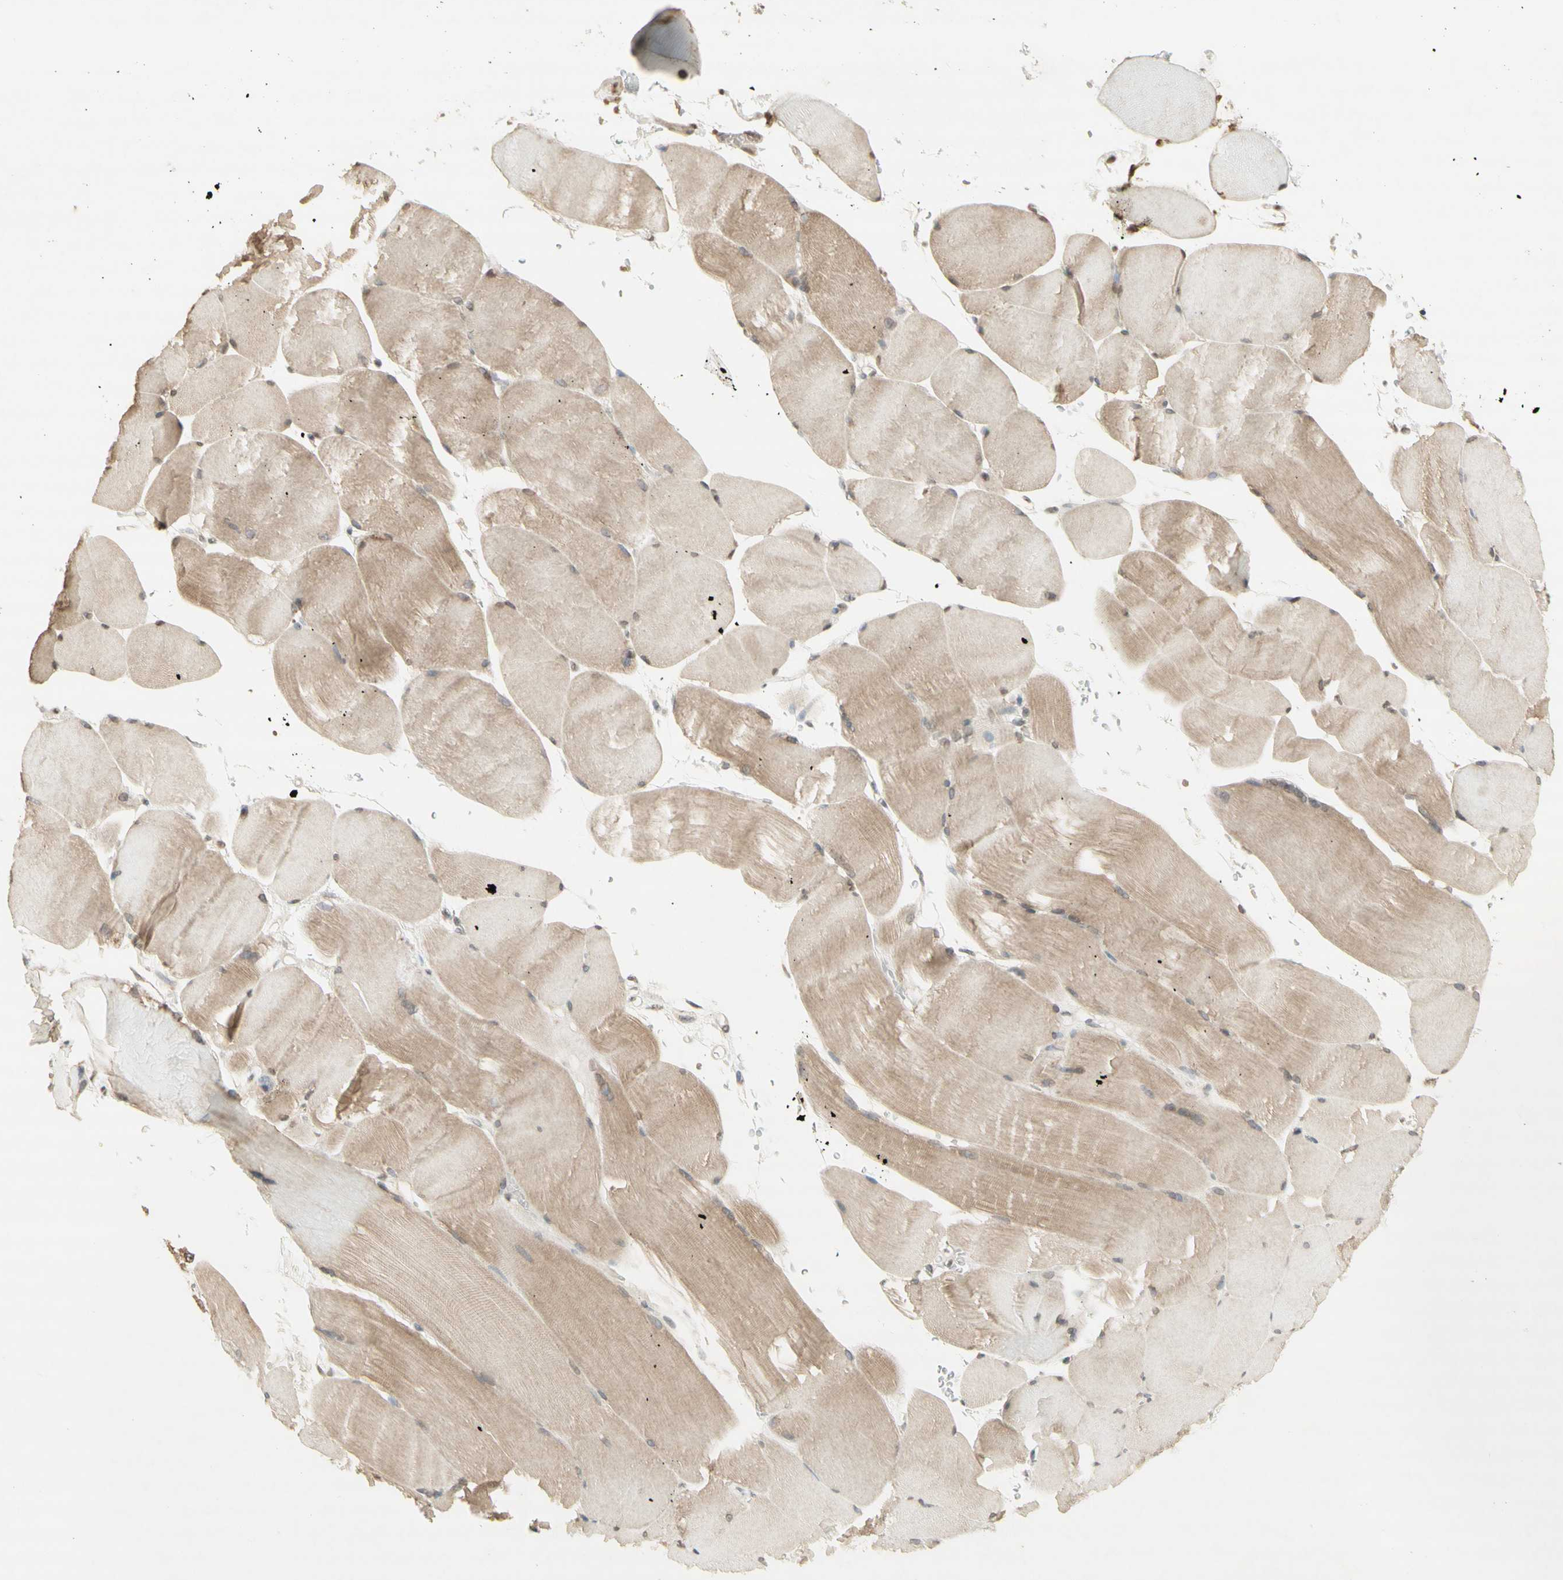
{"staining": {"intensity": "weak", "quantity": ">75%", "location": "cytoplasmic/membranous"}, "tissue": "skeletal muscle", "cell_type": "Myocytes", "image_type": "normal", "snomed": [{"axis": "morphology", "description": "Normal tissue, NOS"}, {"axis": "topography", "description": "Skin"}, {"axis": "topography", "description": "Skeletal muscle"}], "caption": "DAB immunohistochemical staining of benign skeletal muscle reveals weak cytoplasmic/membranous protein staining in about >75% of myocytes. (IHC, brightfield microscopy, high magnification).", "gene": "CCNI", "patient": {"sex": "male", "age": 83}}